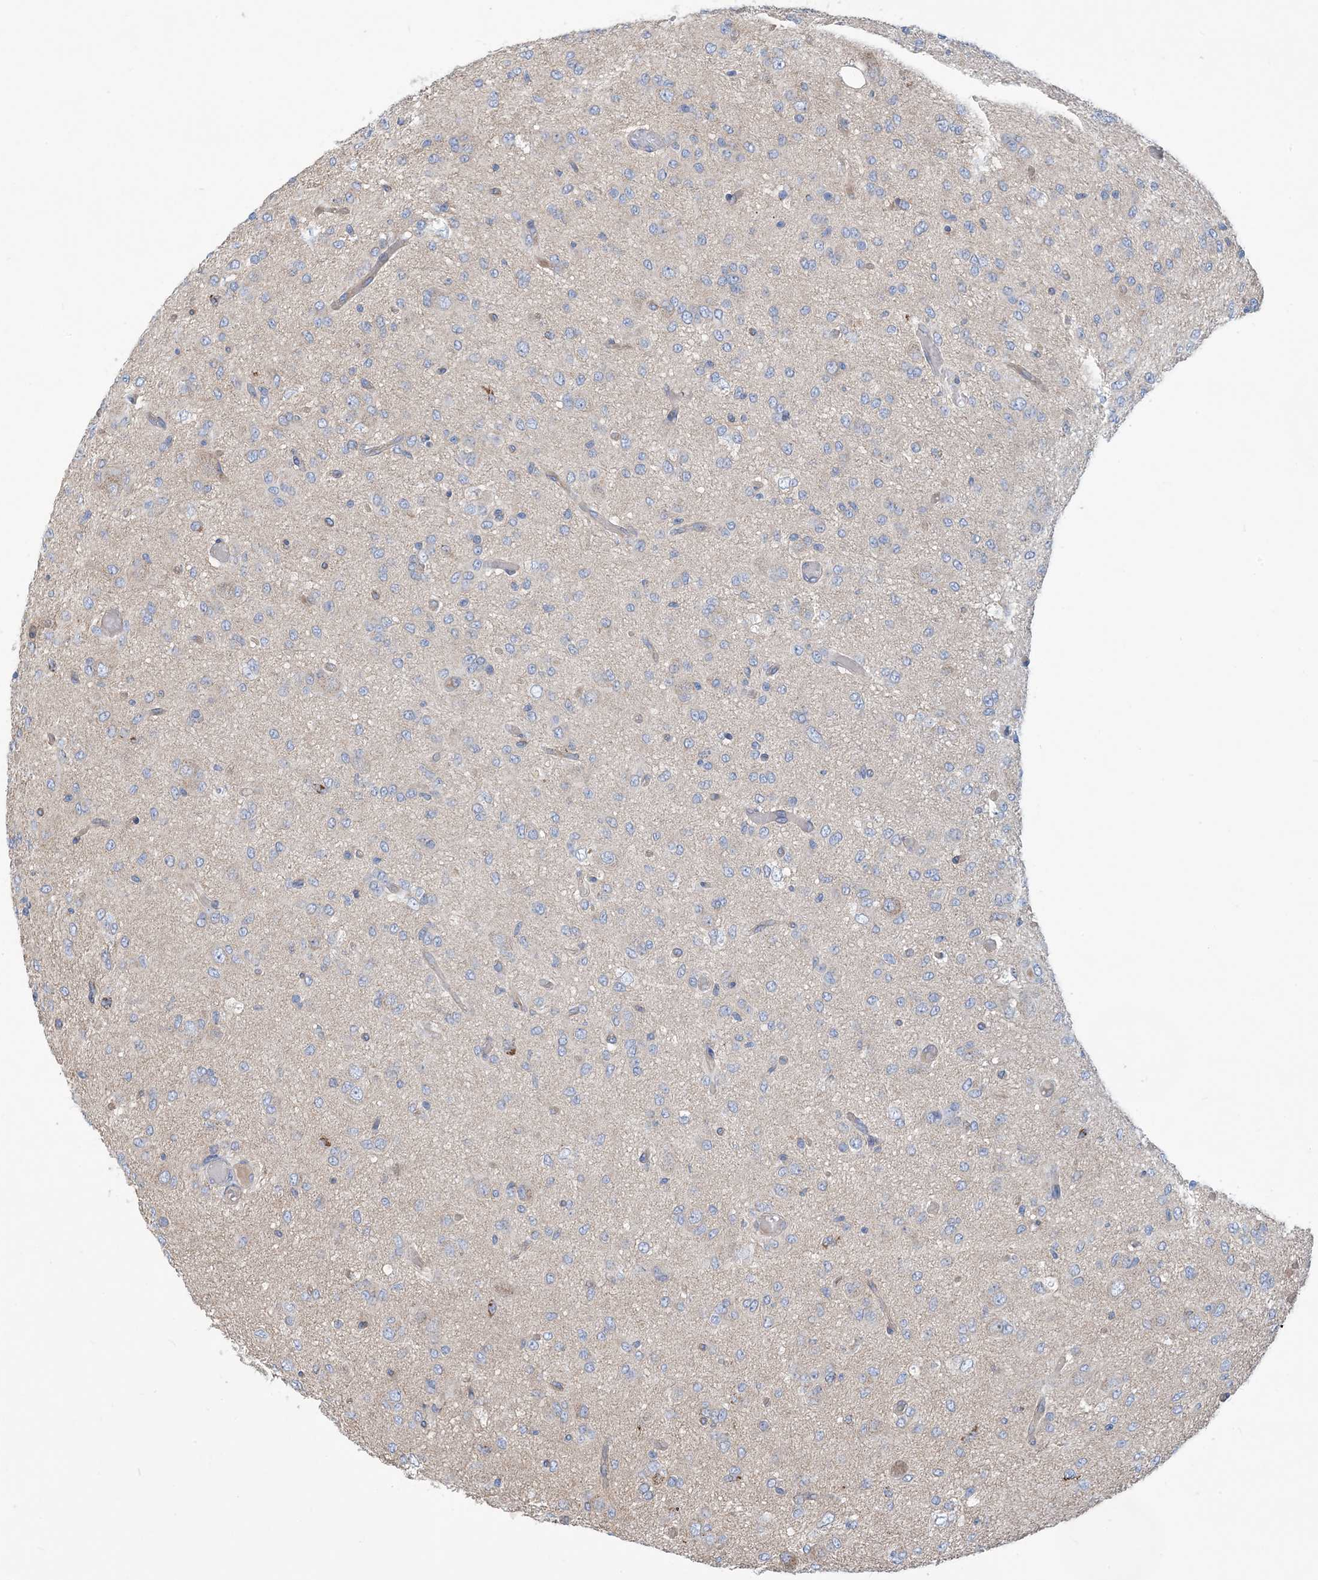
{"staining": {"intensity": "moderate", "quantity": "<25%", "location": "cytoplasmic/membranous"}, "tissue": "glioma", "cell_type": "Tumor cells", "image_type": "cancer", "snomed": [{"axis": "morphology", "description": "Glioma, malignant, High grade"}, {"axis": "topography", "description": "Brain"}], "caption": "Human malignant high-grade glioma stained for a protein (brown) exhibits moderate cytoplasmic/membranous positive staining in about <25% of tumor cells.", "gene": "PHOSPHO2", "patient": {"sex": "female", "age": 59}}